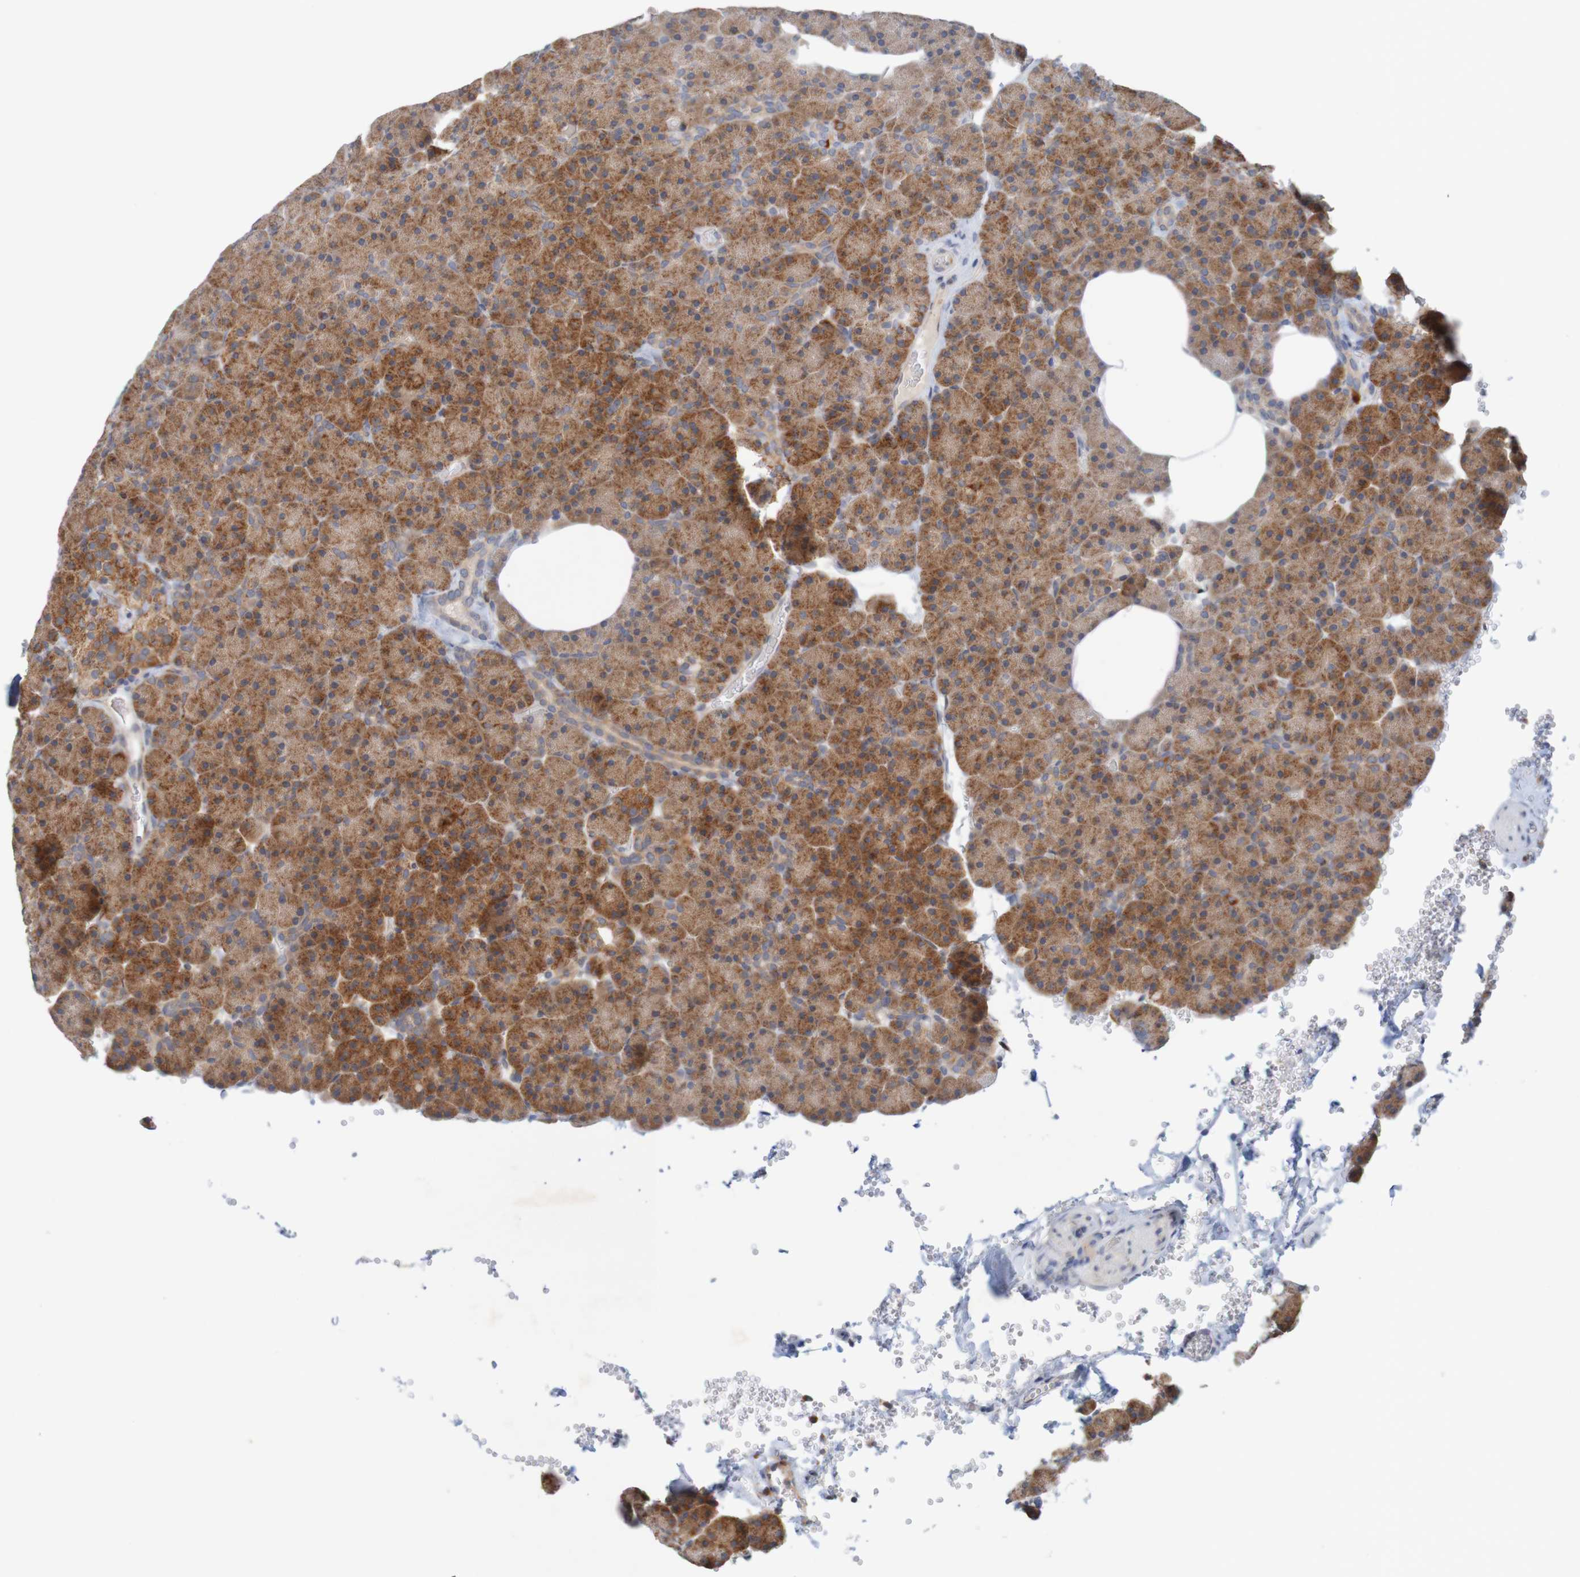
{"staining": {"intensity": "moderate", "quantity": ">75%", "location": "cytoplasmic/membranous"}, "tissue": "pancreas", "cell_type": "Exocrine glandular cells", "image_type": "normal", "snomed": [{"axis": "morphology", "description": "Normal tissue, NOS"}, {"axis": "topography", "description": "Pancreas"}], "caption": "Immunohistochemistry (IHC) of normal human pancreas reveals medium levels of moderate cytoplasmic/membranous positivity in about >75% of exocrine glandular cells.", "gene": "NAV2", "patient": {"sex": "female", "age": 35}}